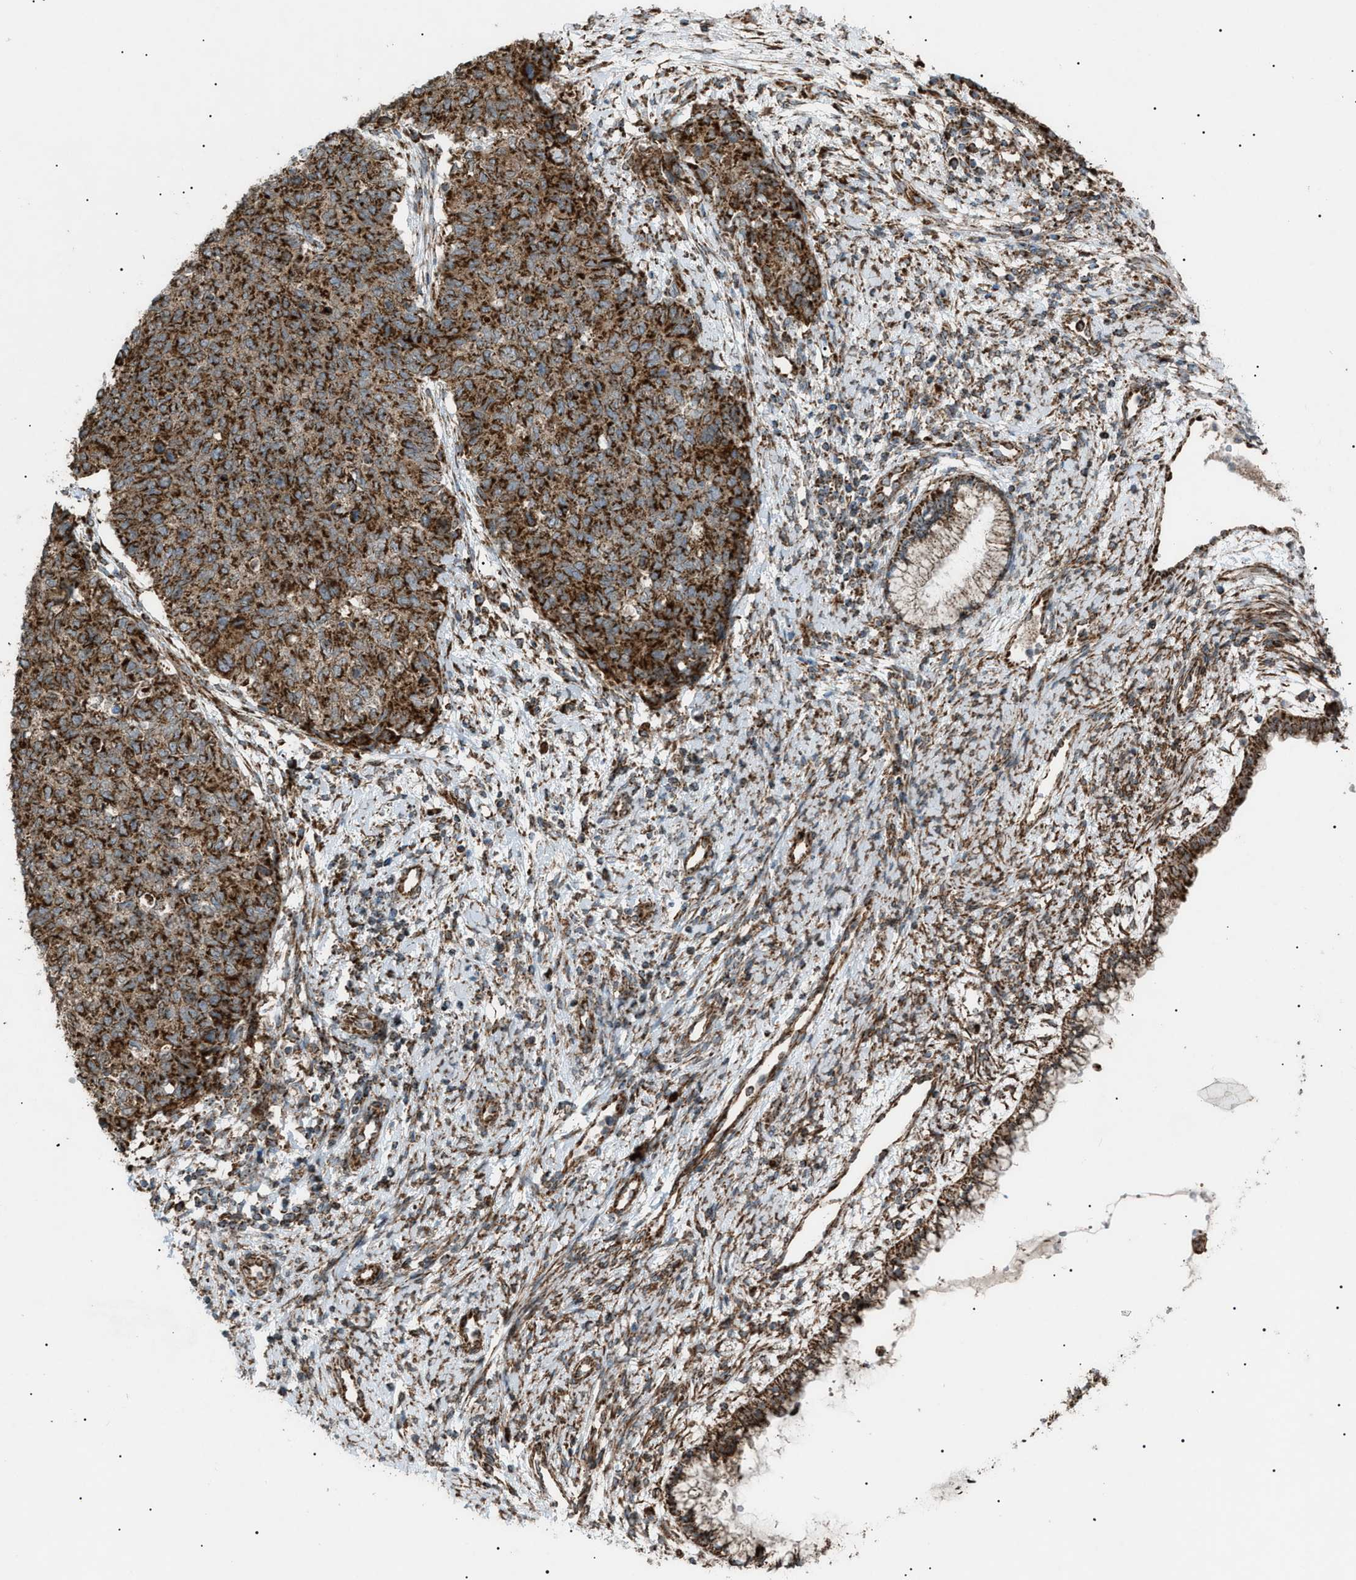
{"staining": {"intensity": "strong", "quantity": ">75%", "location": "cytoplasmic/membranous"}, "tissue": "cervical cancer", "cell_type": "Tumor cells", "image_type": "cancer", "snomed": [{"axis": "morphology", "description": "Squamous cell carcinoma, NOS"}, {"axis": "topography", "description": "Cervix"}], "caption": "Cervical squamous cell carcinoma stained with DAB (3,3'-diaminobenzidine) IHC shows high levels of strong cytoplasmic/membranous staining in approximately >75% of tumor cells. (Brightfield microscopy of DAB IHC at high magnification).", "gene": "C1GALT1C1", "patient": {"sex": "female", "age": 63}}